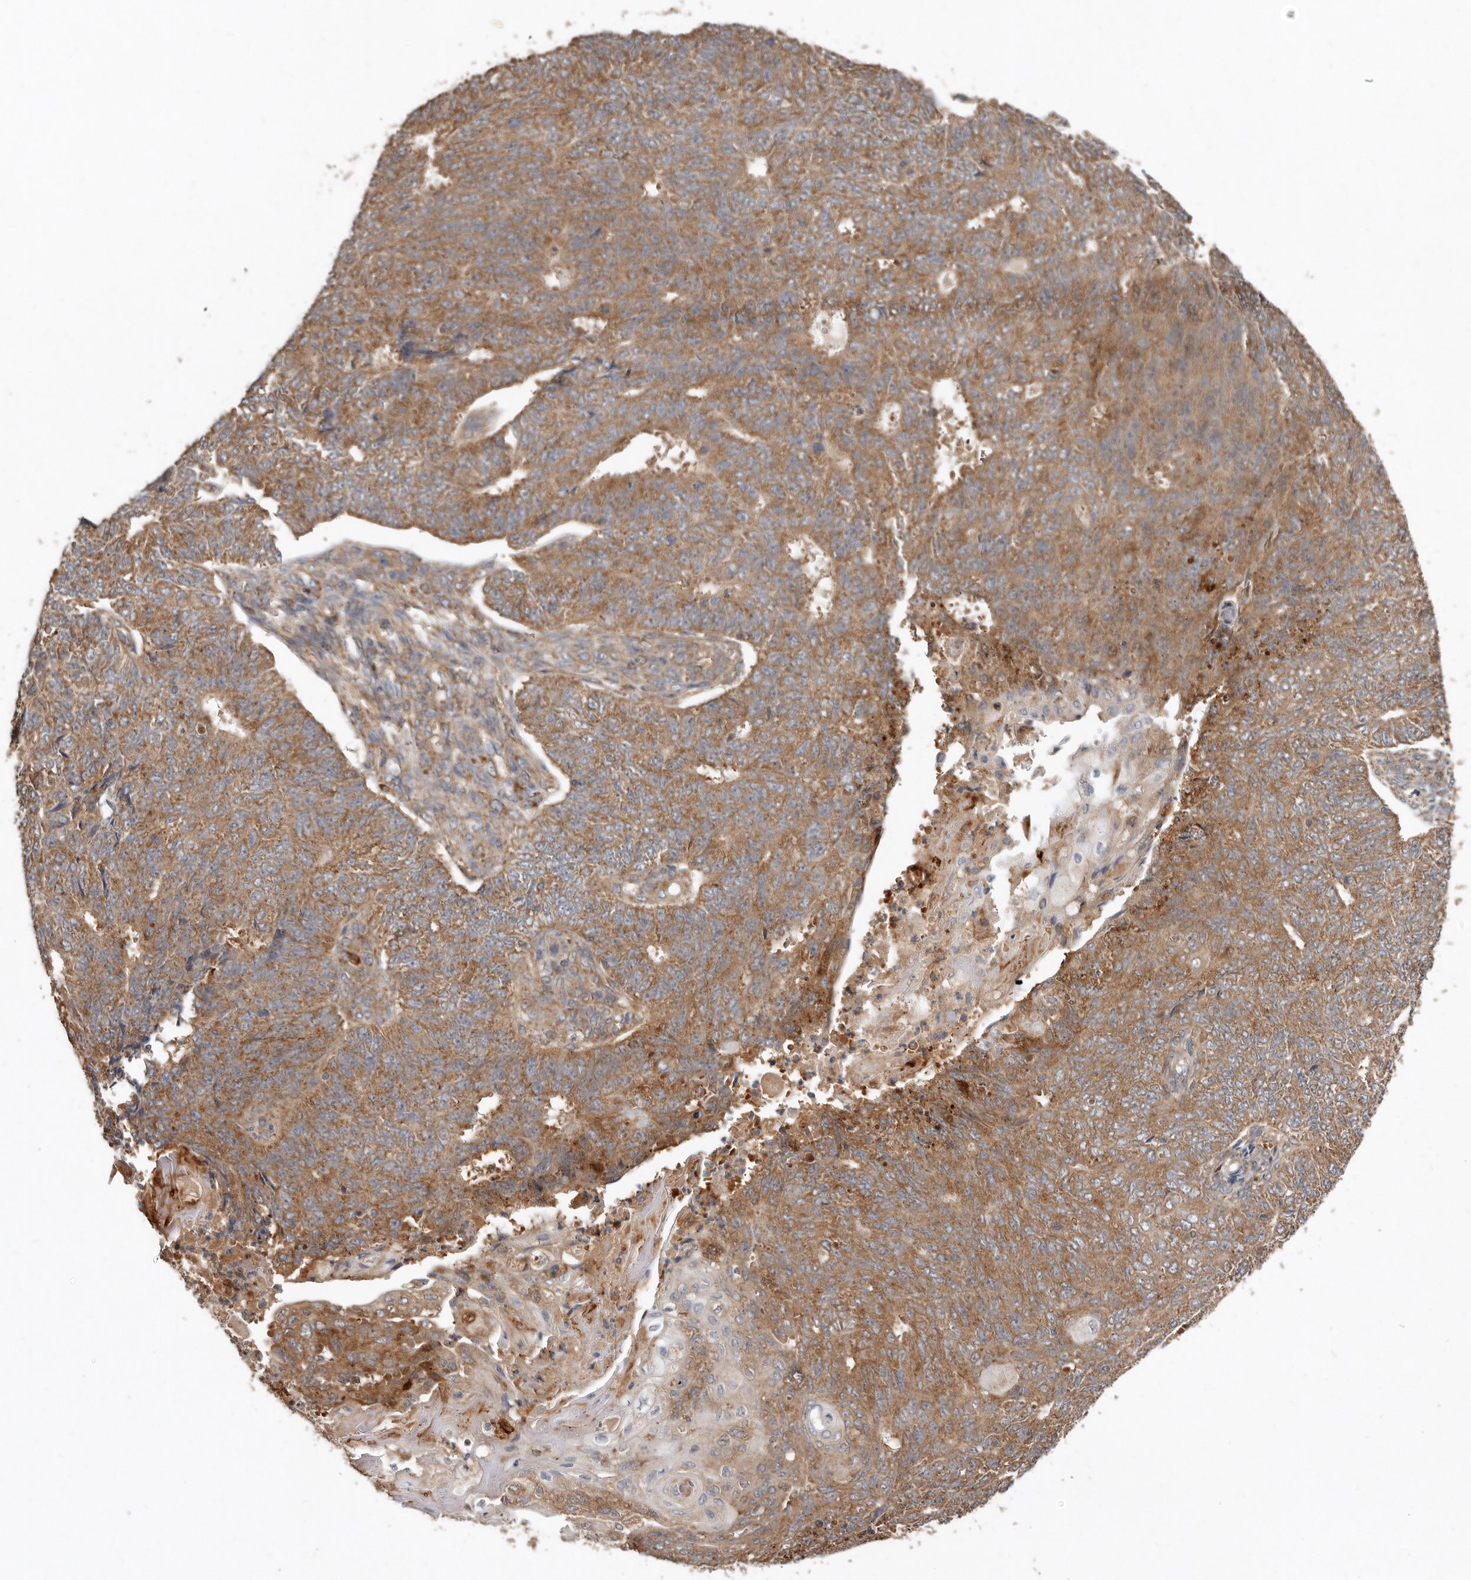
{"staining": {"intensity": "moderate", "quantity": ">75%", "location": "cytoplasmic/membranous"}, "tissue": "endometrial cancer", "cell_type": "Tumor cells", "image_type": "cancer", "snomed": [{"axis": "morphology", "description": "Adenocarcinoma, NOS"}, {"axis": "topography", "description": "Endometrium"}], "caption": "High-power microscopy captured an immunohistochemistry micrograph of endometrial cancer (adenocarcinoma), revealing moderate cytoplasmic/membranous staining in approximately >75% of tumor cells.", "gene": "GOT1L1", "patient": {"sex": "female", "age": 32}}